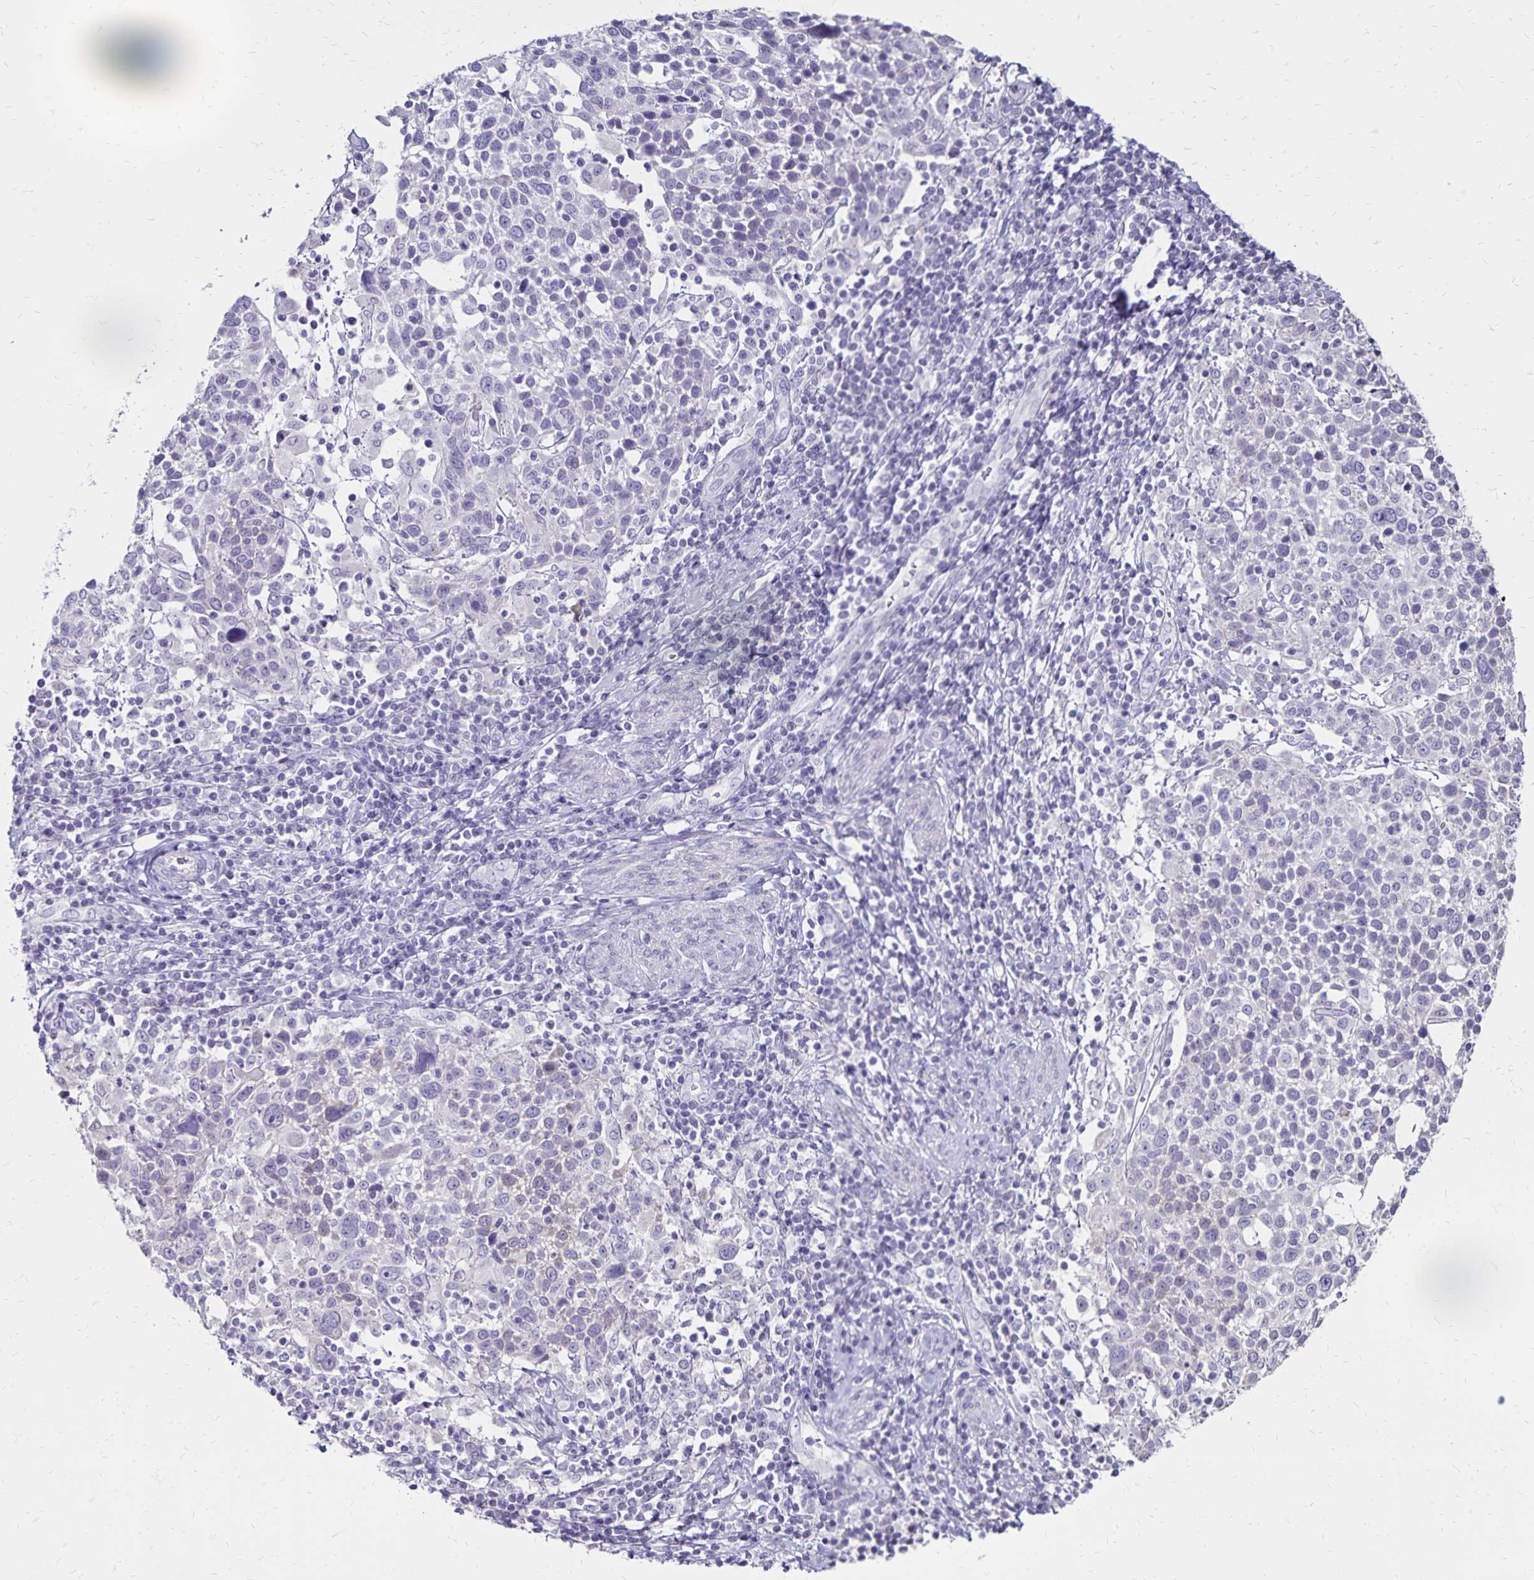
{"staining": {"intensity": "negative", "quantity": "none", "location": "none"}, "tissue": "cervical cancer", "cell_type": "Tumor cells", "image_type": "cancer", "snomed": [{"axis": "morphology", "description": "Squamous cell carcinoma, NOS"}, {"axis": "topography", "description": "Cervix"}], "caption": "Tumor cells are negative for brown protein staining in cervical cancer (squamous cell carcinoma).", "gene": "SH3GL3", "patient": {"sex": "female", "age": 61}}